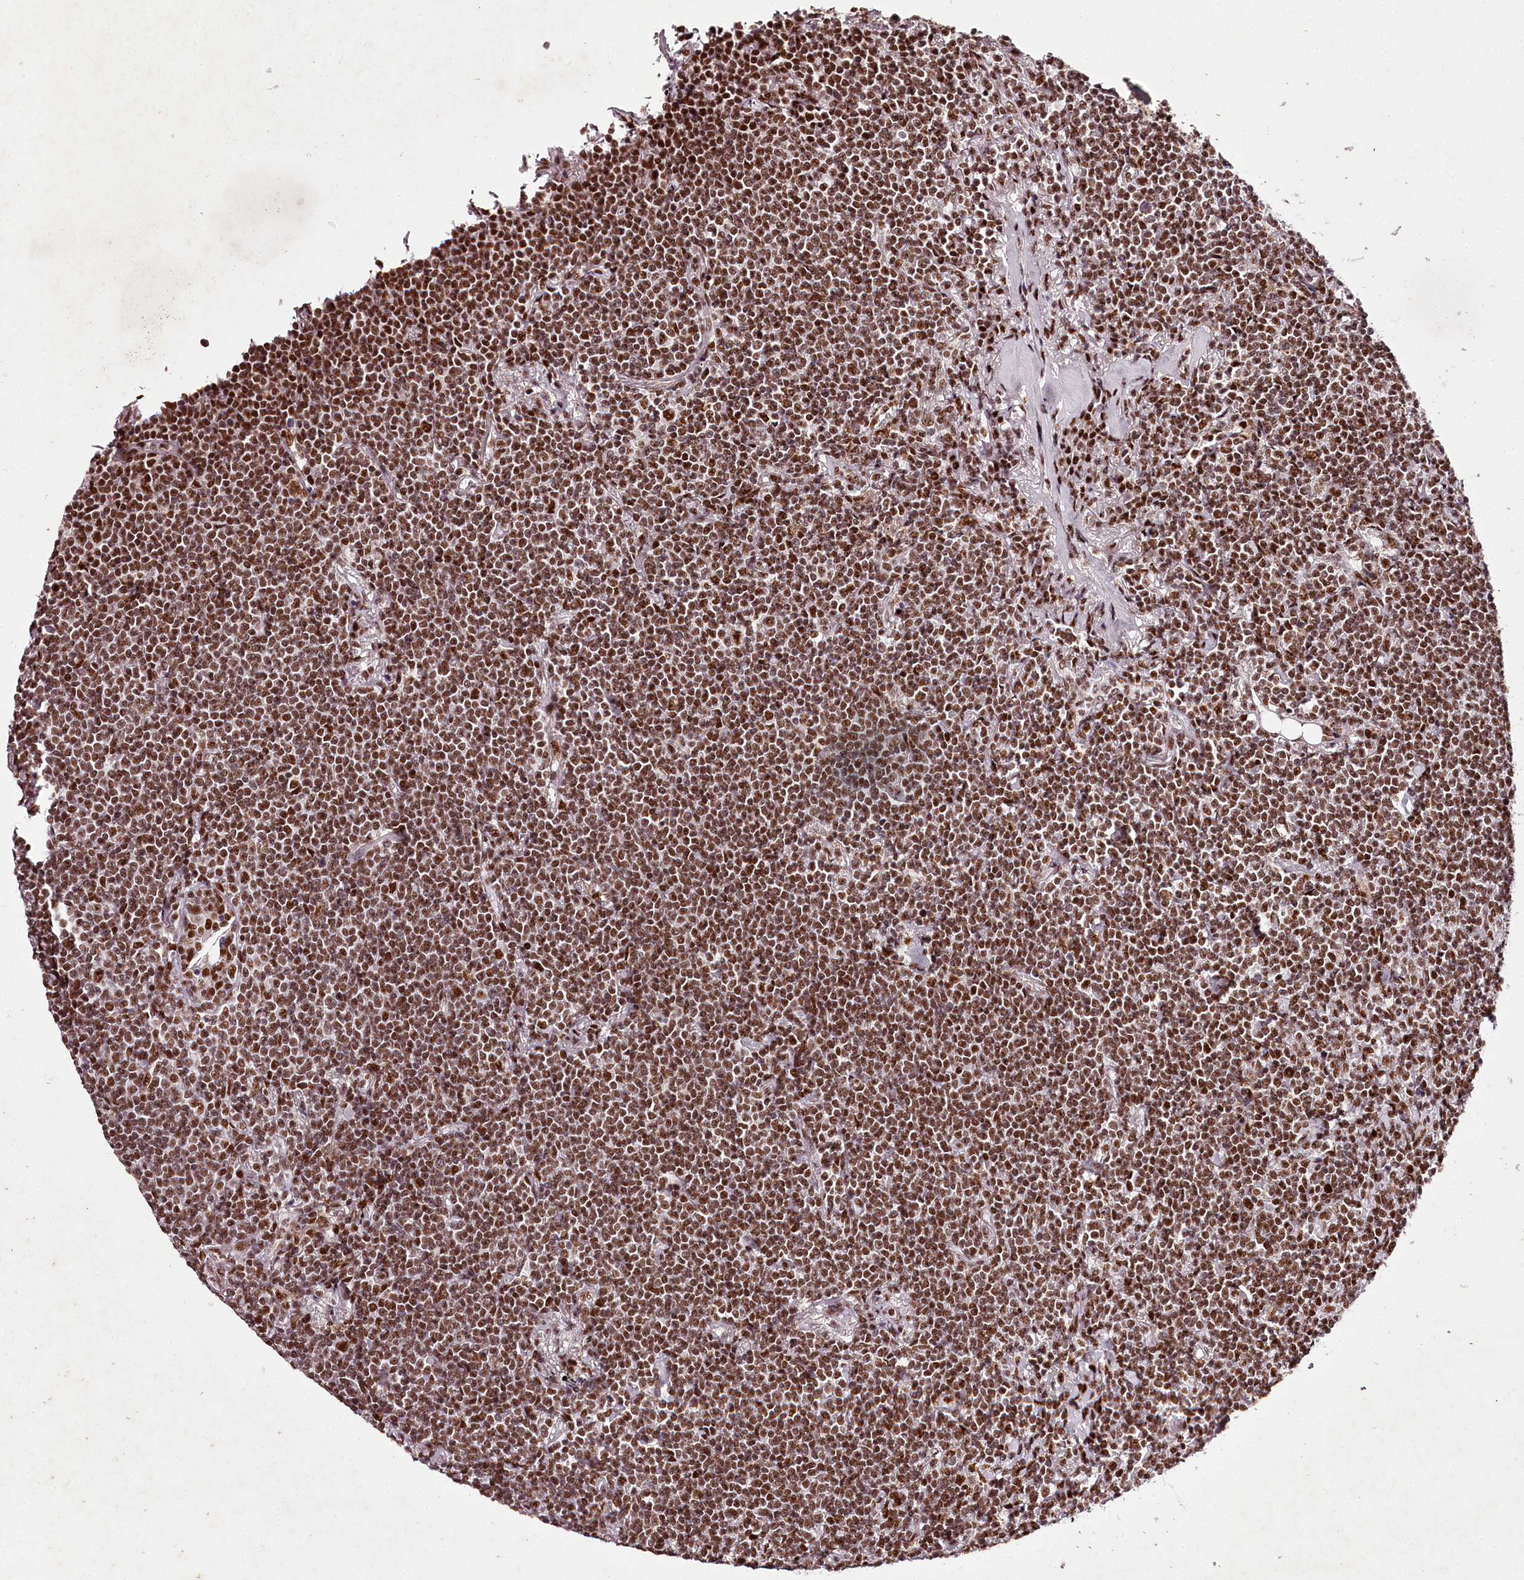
{"staining": {"intensity": "moderate", "quantity": ">75%", "location": "nuclear"}, "tissue": "lymphoma", "cell_type": "Tumor cells", "image_type": "cancer", "snomed": [{"axis": "morphology", "description": "Malignant lymphoma, non-Hodgkin's type, Low grade"}, {"axis": "topography", "description": "Lung"}], "caption": "Human low-grade malignant lymphoma, non-Hodgkin's type stained with a brown dye demonstrates moderate nuclear positive positivity in approximately >75% of tumor cells.", "gene": "PSPC1", "patient": {"sex": "female", "age": 71}}